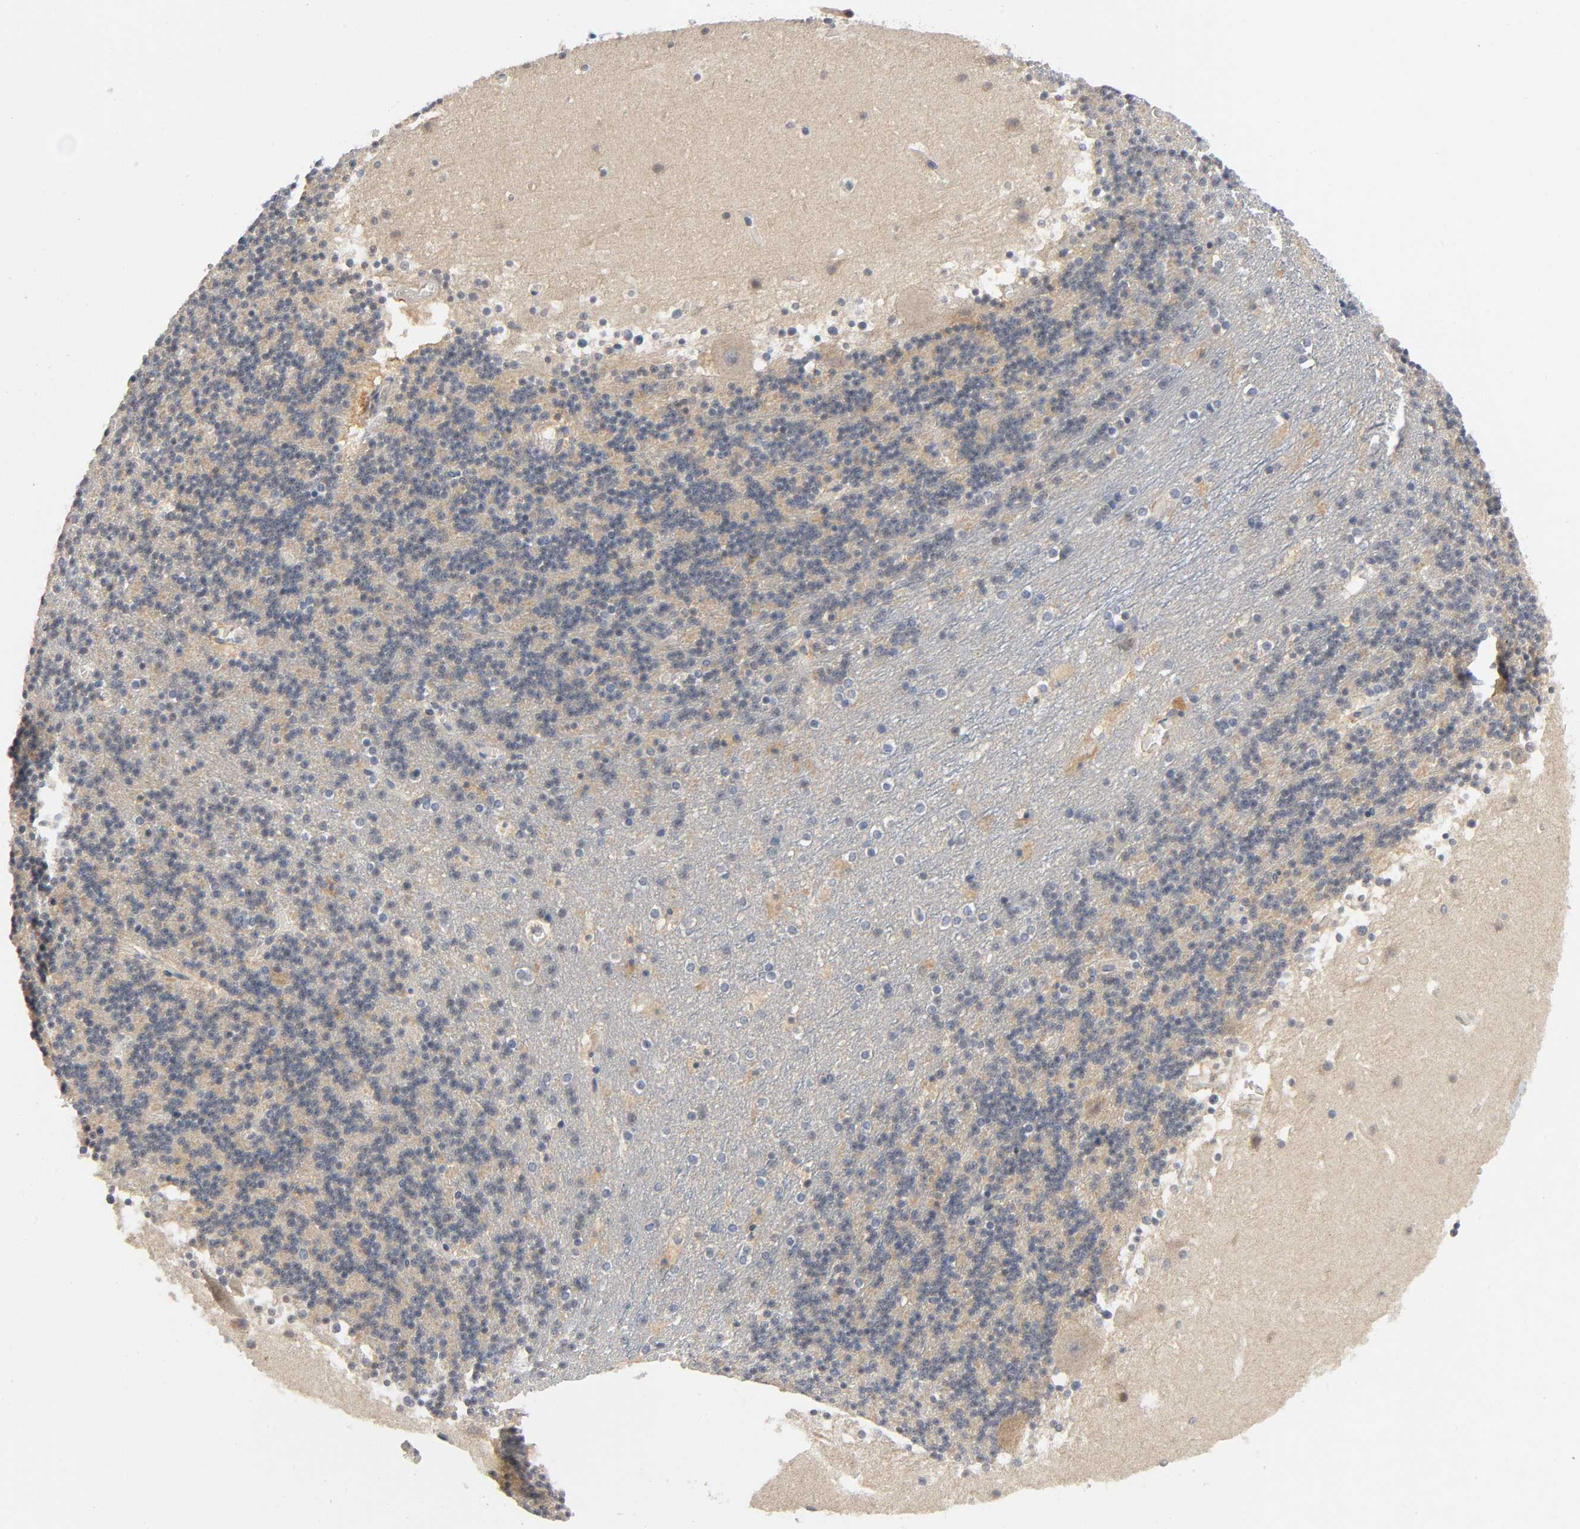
{"staining": {"intensity": "negative", "quantity": "none", "location": "none"}, "tissue": "cerebellum", "cell_type": "Cells in granular layer", "image_type": "normal", "snomed": [{"axis": "morphology", "description": "Normal tissue, NOS"}, {"axis": "topography", "description": "Cerebellum"}], "caption": "Cerebellum was stained to show a protein in brown. There is no significant positivity in cells in granular layer. (Brightfield microscopy of DAB IHC at high magnification).", "gene": "MAPK8", "patient": {"sex": "male", "age": 45}}